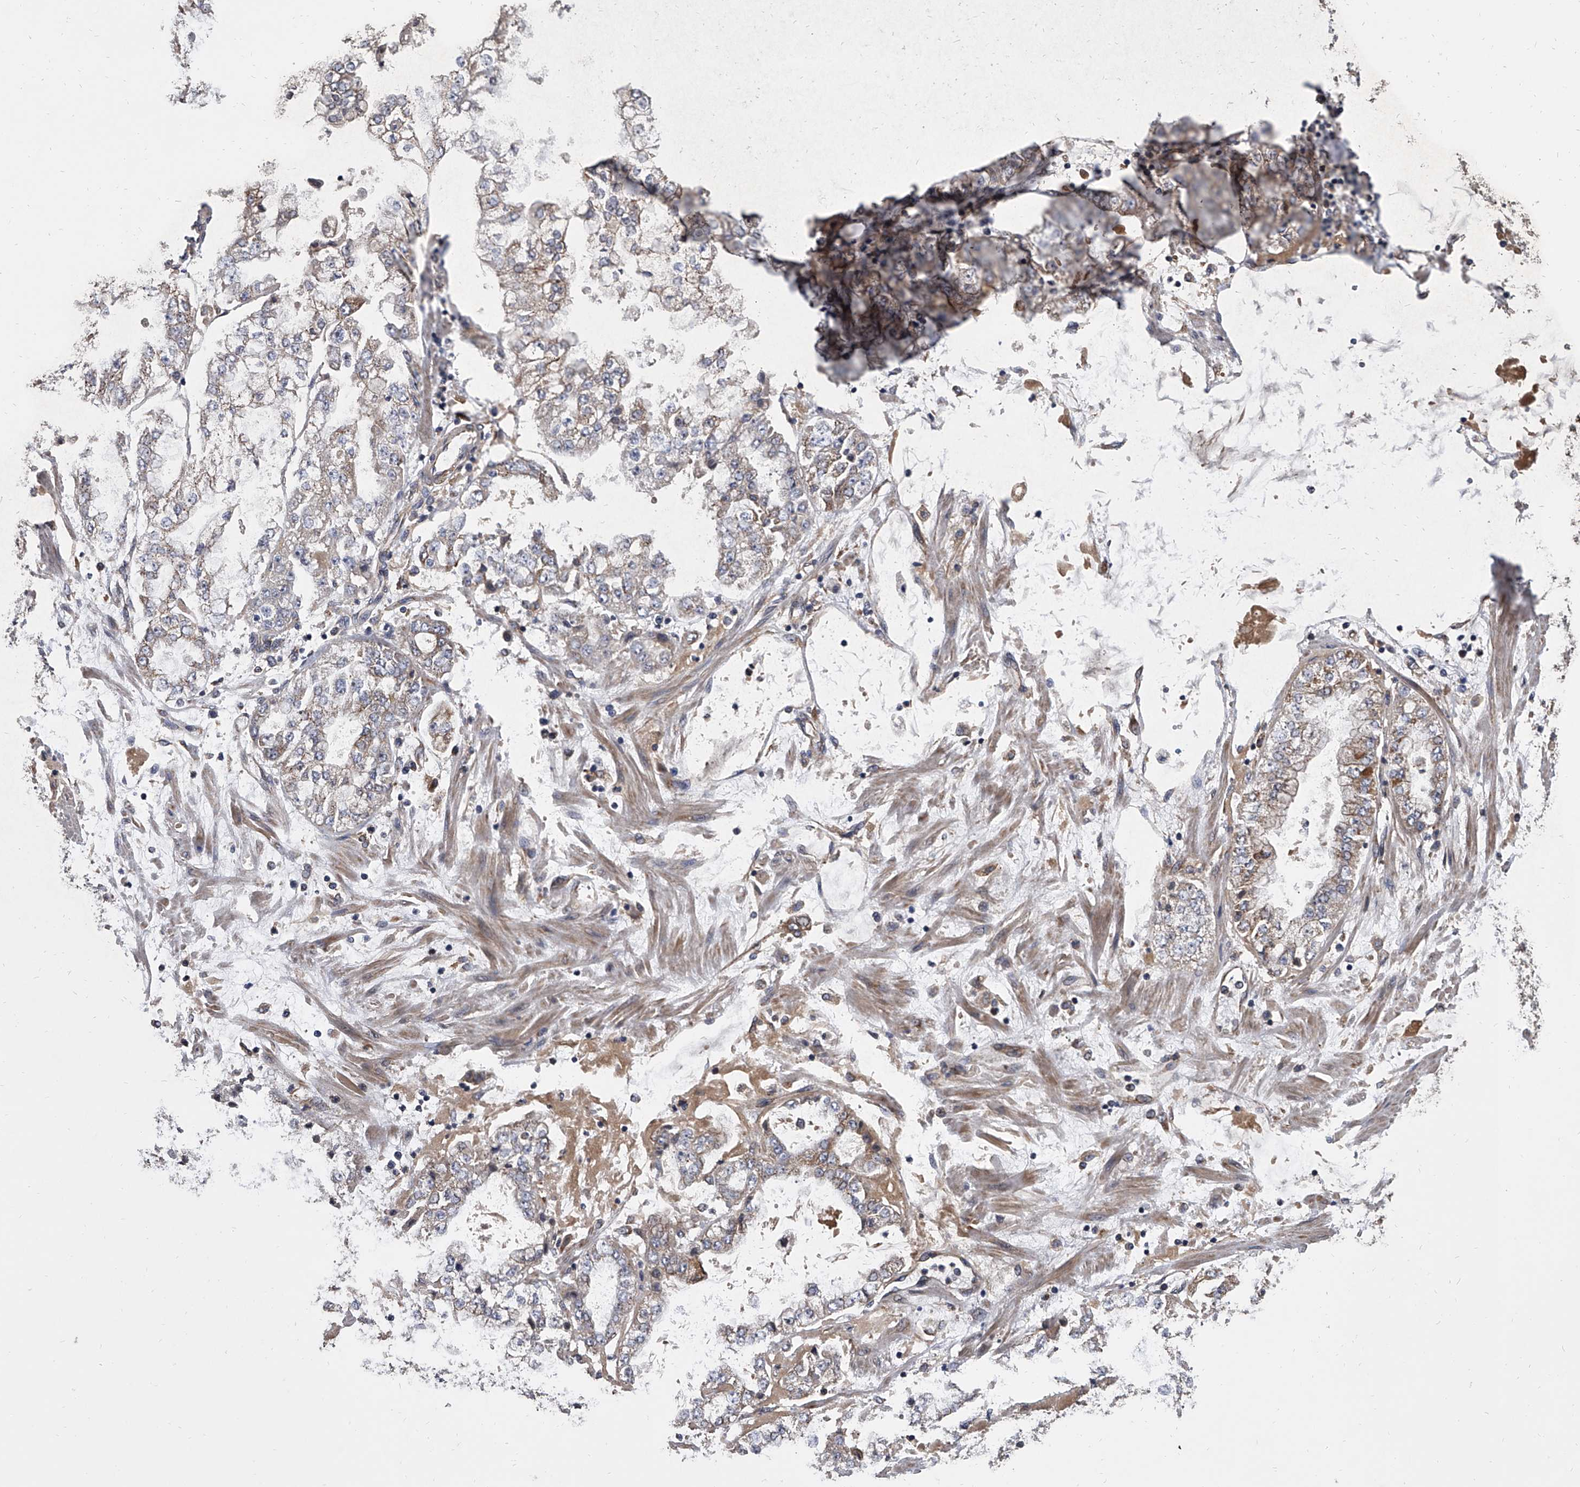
{"staining": {"intensity": "negative", "quantity": "none", "location": "none"}, "tissue": "stomach cancer", "cell_type": "Tumor cells", "image_type": "cancer", "snomed": [{"axis": "morphology", "description": "Adenocarcinoma, NOS"}, {"axis": "topography", "description": "Stomach"}], "caption": "Photomicrograph shows no protein positivity in tumor cells of stomach adenocarcinoma tissue. Nuclei are stained in blue.", "gene": "EXOC4", "patient": {"sex": "male", "age": 76}}